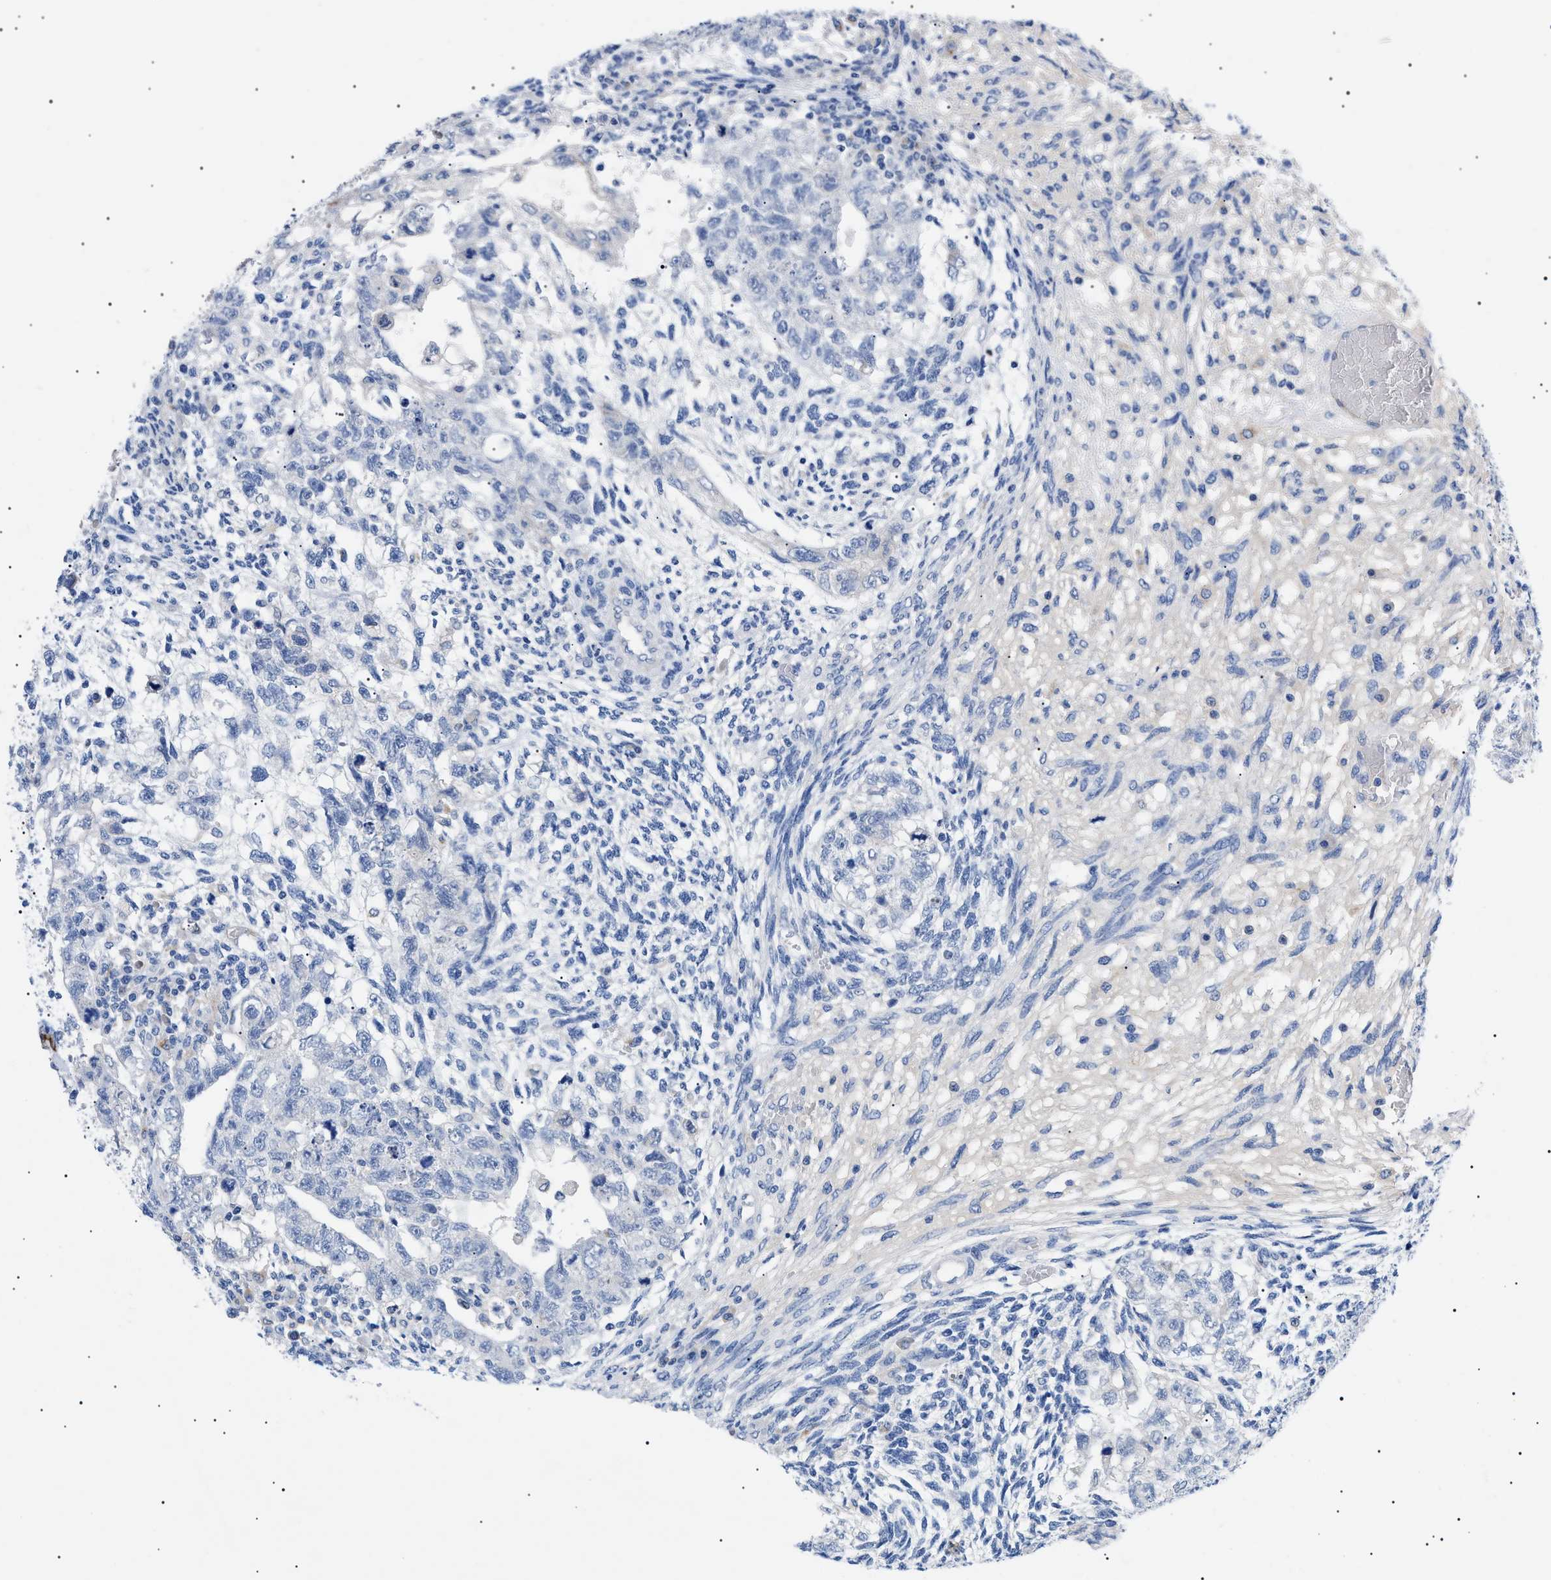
{"staining": {"intensity": "negative", "quantity": "none", "location": "none"}, "tissue": "testis cancer", "cell_type": "Tumor cells", "image_type": "cancer", "snomed": [{"axis": "morphology", "description": "Normal tissue, NOS"}, {"axis": "morphology", "description": "Carcinoma, Embryonal, NOS"}, {"axis": "topography", "description": "Testis"}], "caption": "Immunohistochemistry (IHC) histopathology image of embryonal carcinoma (testis) stained for a protein (brown), which demonstrates no expression in tumor cells.", "gene": "ACKR1", "patient": {"sex": "male", "age": 36}}